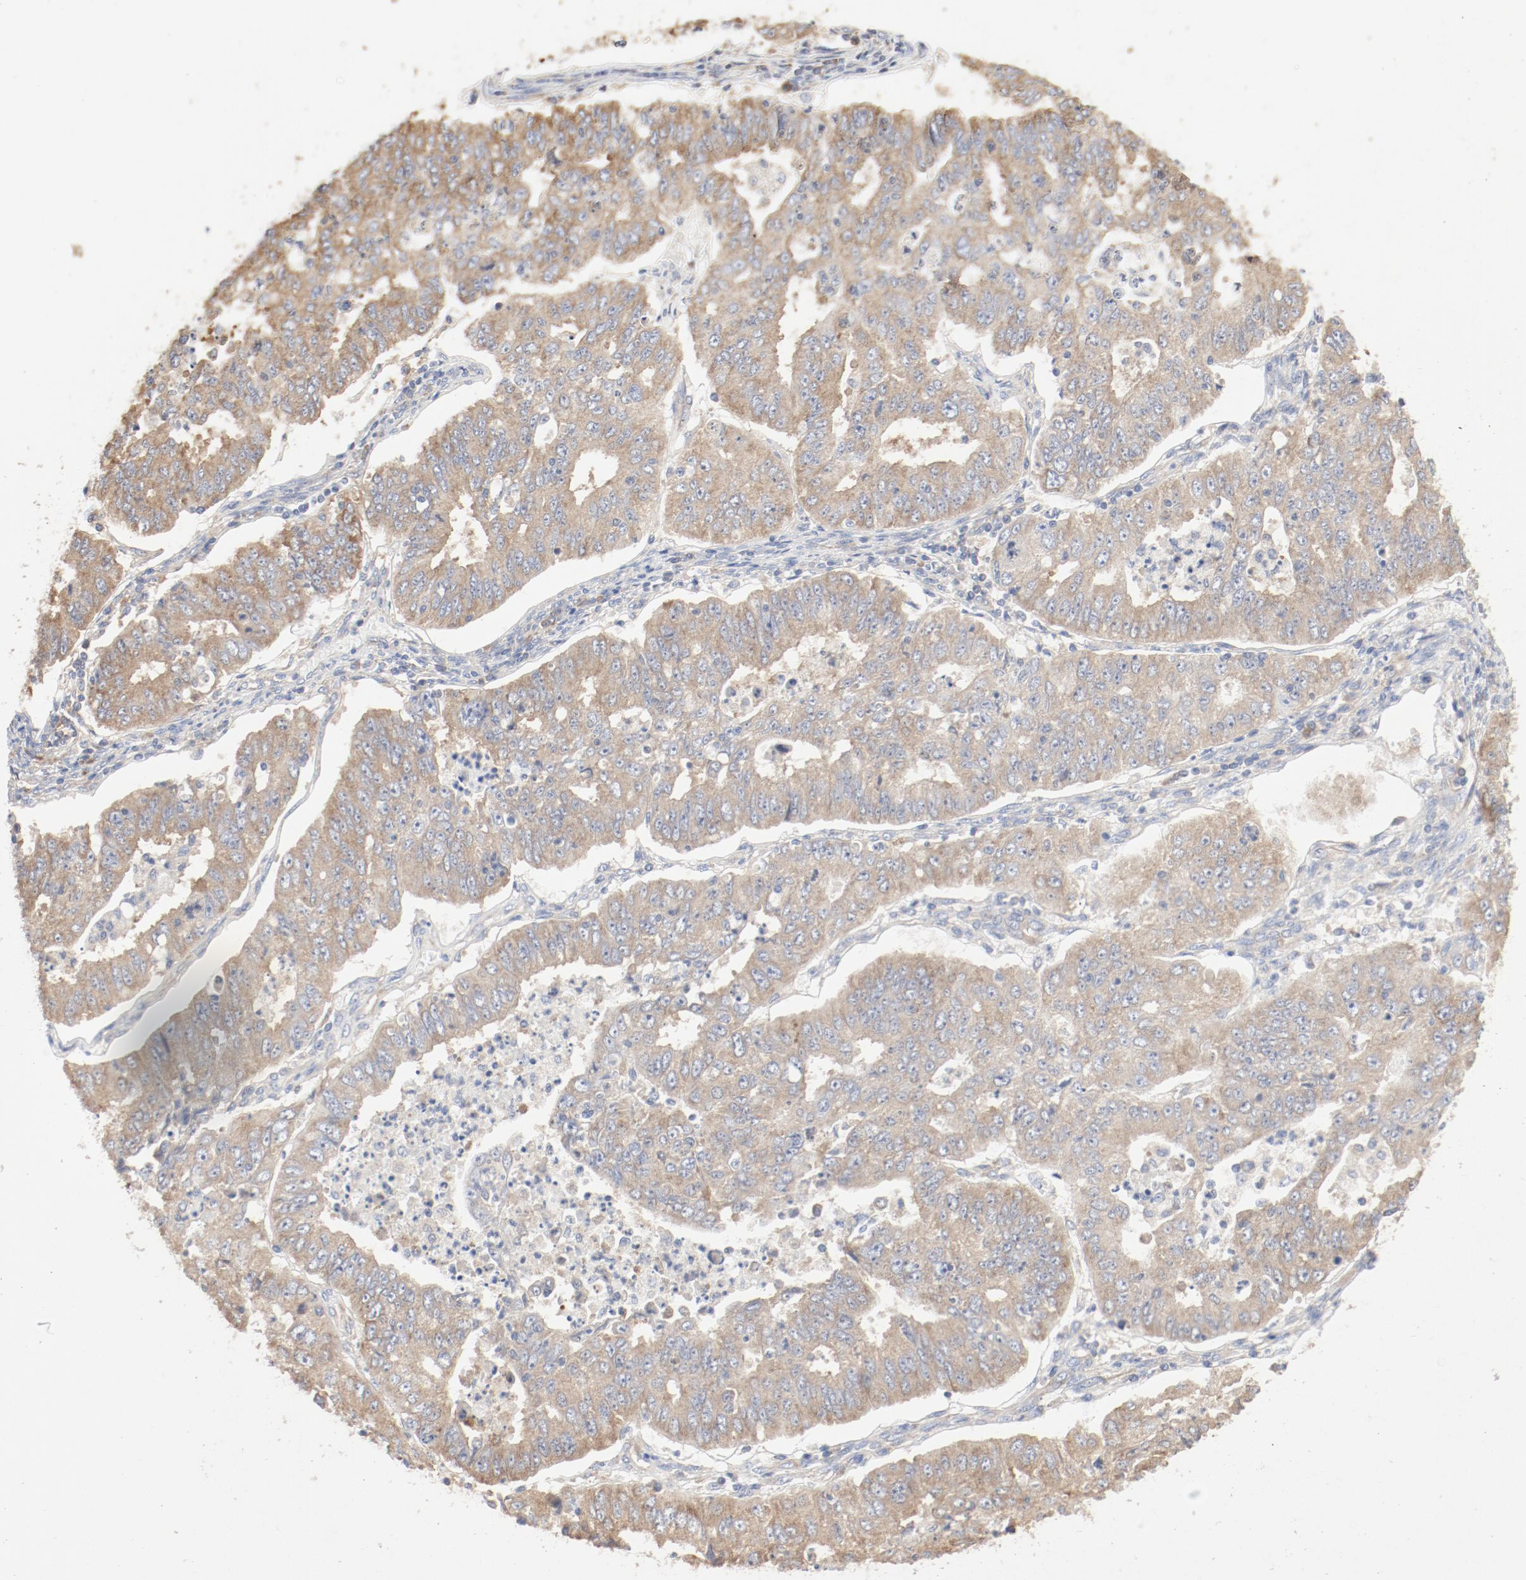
{"staining": {"intensity": "moderate", "quantity": ">75%", "location": "cytoplasmic/membranous"}, "tissue": "endometrial cancer", "cell_type": "Tumor cells", "image_type": "cancer", "snomed": [{"axis": "morphology", "description": "Adenocarcinoma, NOS"}, {"axis": "topography", "description": "Endometrium"}], "caption": "Human endometrial cancer stained with a brown dye demonstrates moderate cytoplasmic/membranous positive expression in approximately >75% of tumor cells.", "gene": "RPS6", "patient": {"sex": "female", "age": 42}}